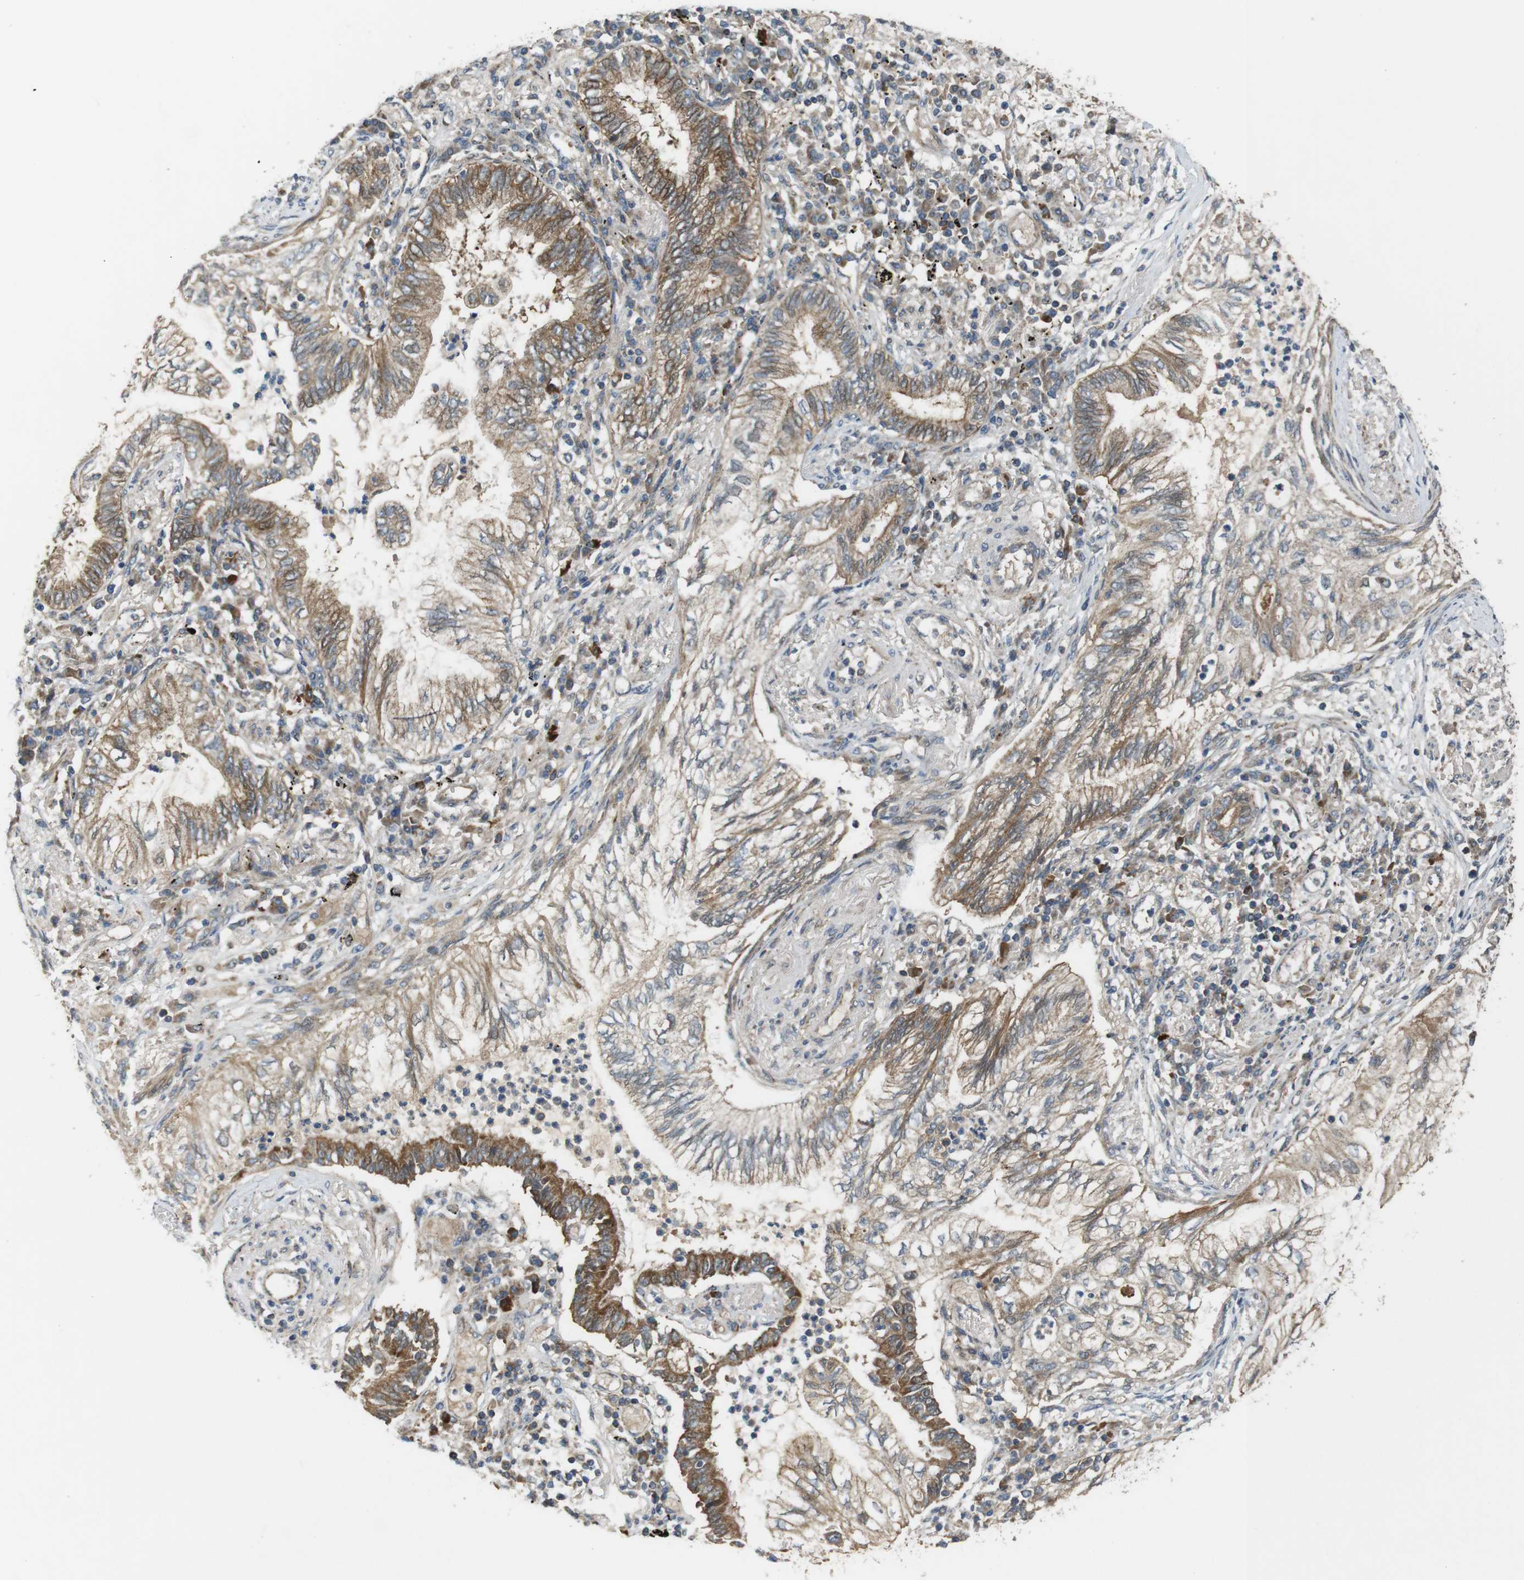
{"staining": {"intensity": "moderate", "quantity": "<25%", "location": "cytoplasmic/membranous"}, "tissue": "lung cancer", "cell_type": "Tumor cells", "image_type": "cancer", "snomed": [{"axis": "morphology", "description": "Normal tissue, NOS"}, {"axis": "morphology", "description": "Adenocarcinoma, NOS"}, {"axis": "topography", "description": "Bronchus"}, {"axis": "topography", "description": "Lung"}], "caption": "Human lung cancer stained for a protein (brown) reveals moderate cytoplasmic/membranous positive positivity in about <25% of tumor cells.", "gene": "IFFO2", "patient": {"sex": "female", "age": 70}}